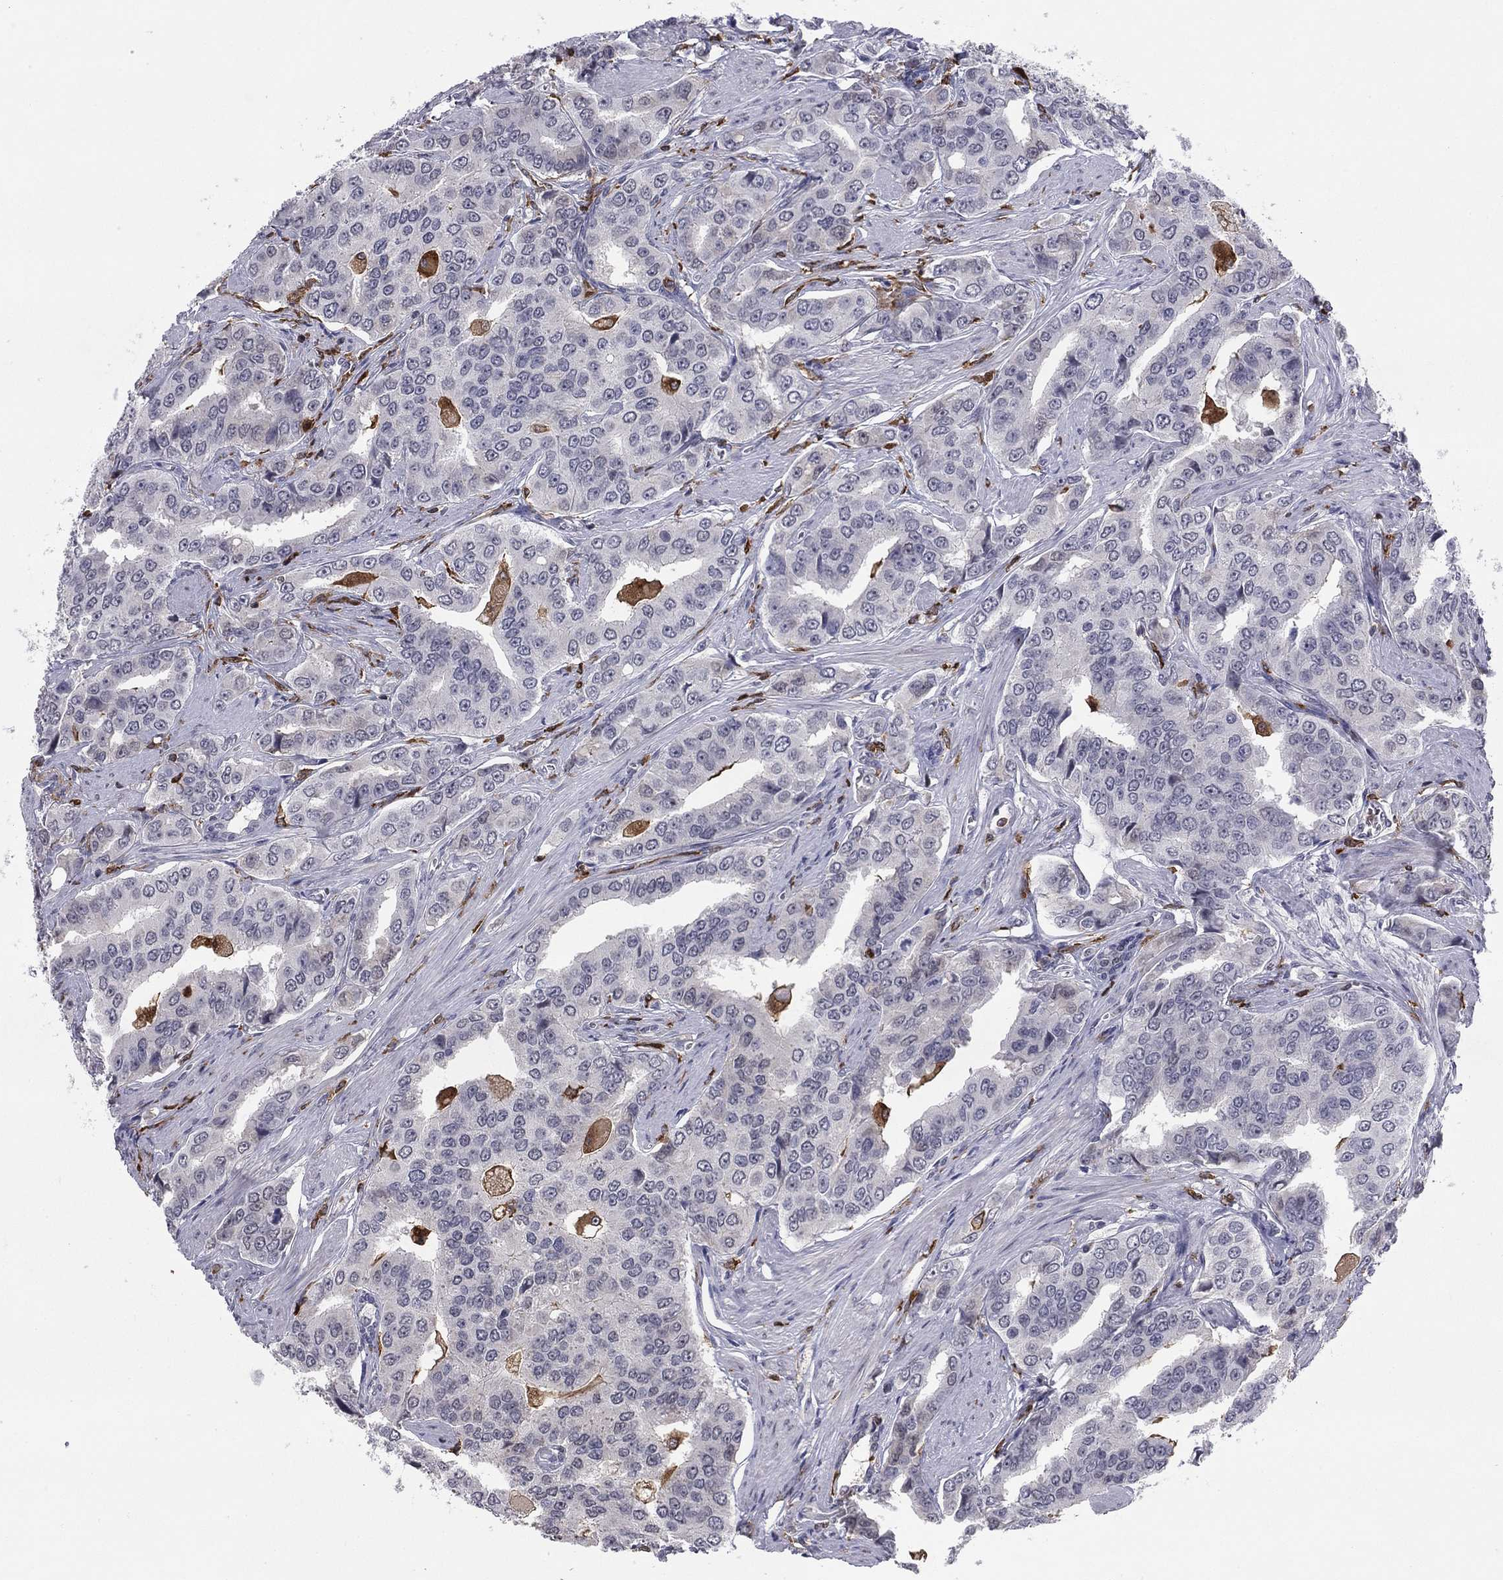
{"staining": {"intensity": "negative", "quantity": "none", "location": "none"}, "tissue": "prostate cancer", "cell_type": "Tumor cells", "image_type": "cancer", "snomed": [{"axis": "morphology", "description": "Adenocarcinoma, NOS"}, {"axis": "topography", "description": "Prostate and seminal vesicle, NOS"}, {"axis": "topography", "description": "Prostate"}], "caption": "Image shows no protein staining in tumor cells of prostate cancer (adenocarcinoma) tissue.", "gene": "PLCB2", "patient": {"sex": "male", "age": 69}}